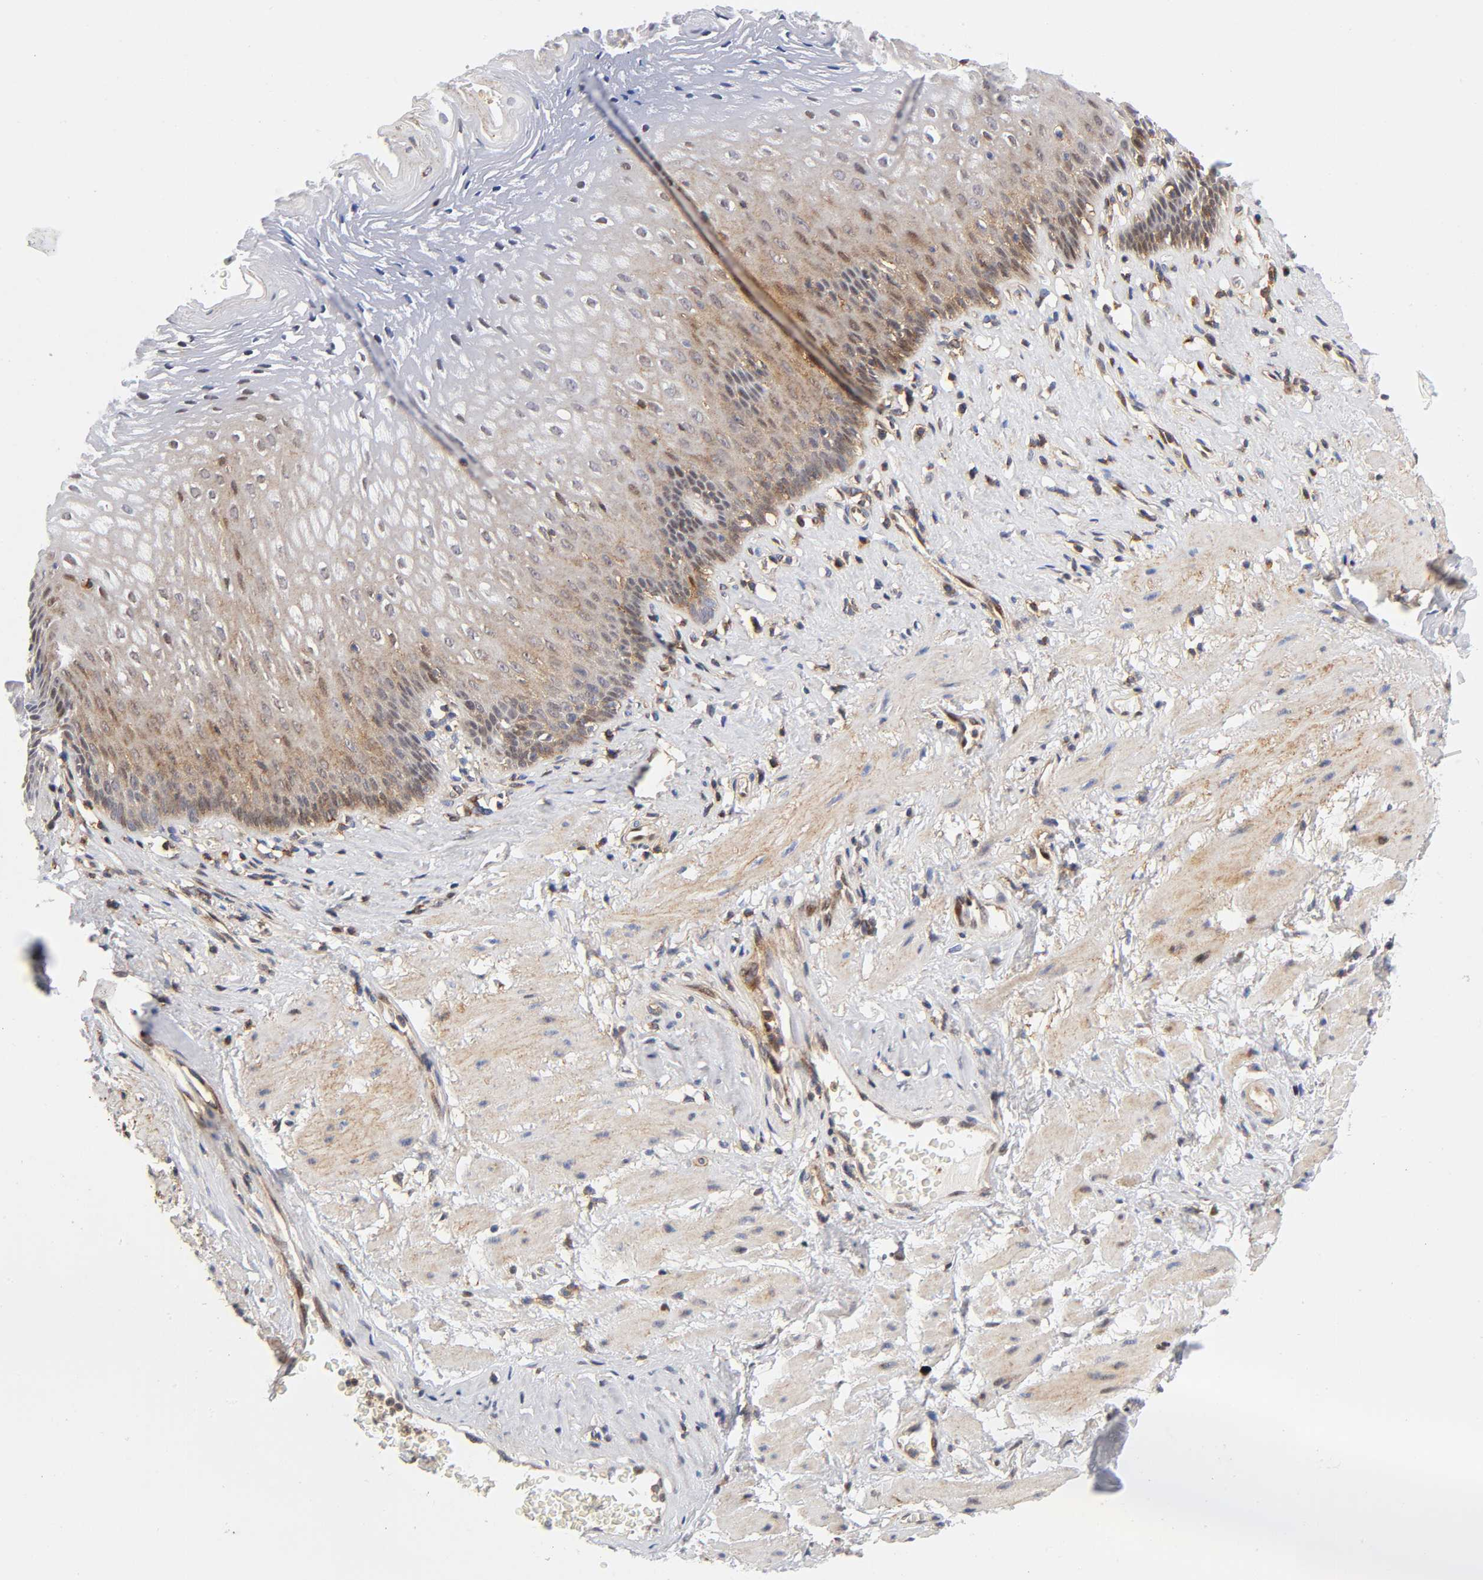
{"staining": {"intensity": "weak", "quantity": "25%-75%", "location": "cytoplasmic/membranous,nuclear"}, "tissue": "esophagus", "cell_type": "Squamous epithelial cells", "image_type": "normal", "snomed": [{"axis": "morphology", "description": "Normal tissue, NOS"}, {"axis": "topography", "description": "Esophagus"}], "caption": "The immunohistochemical stain shows weak cytoplasmic/membranous,nuclear positivity in squamous epithelial cells of benign esophagus.", "gene": "ANXA7", "patient": {"sex": "female", "age": 70}}